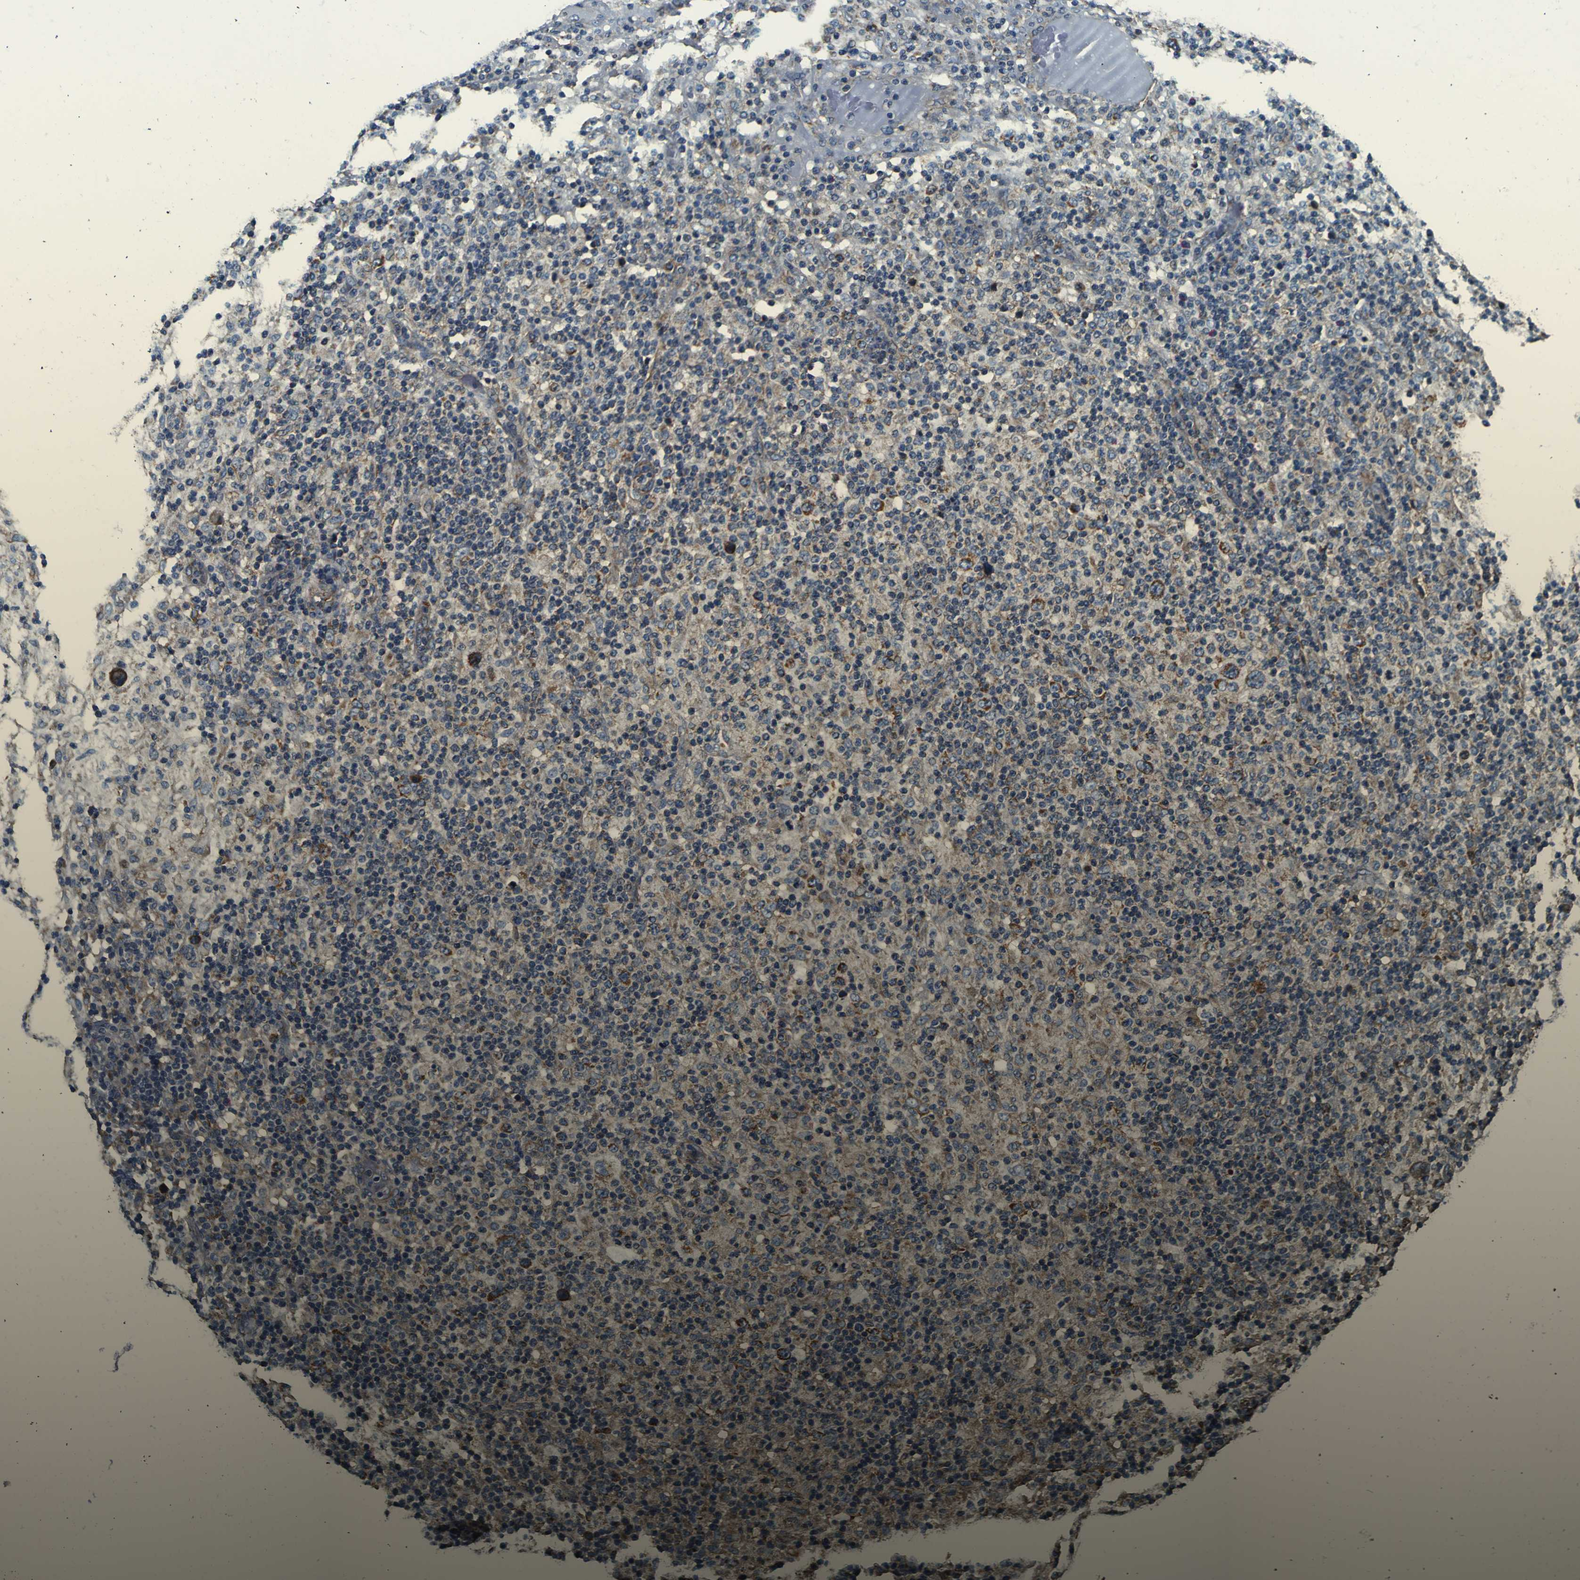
{"staining": {"intensity": "moderate", "quantity": ">75%", "location": "cytoplasmic/membranous"}, "tissue": "lymphoma", "cell_type": "Tumor cells", "image_type": "cancer", "snomed": [{"axis": "morphology", "description": "Hodgkin's disease, NOS"}, {"axis": "topography", "description": "Lymph node"}], "caption": "Hodgkin's disease tissue demonstrates moderate cytoplasmic/membranous expression in approximately >75% of tumor cells (DAB (3,3'-diaminobenzidine) IHC, brown staining for protein, blue staining for nuclei).", "gene": "INPP5A", "patient": {"sex": "male", "age": 70}}